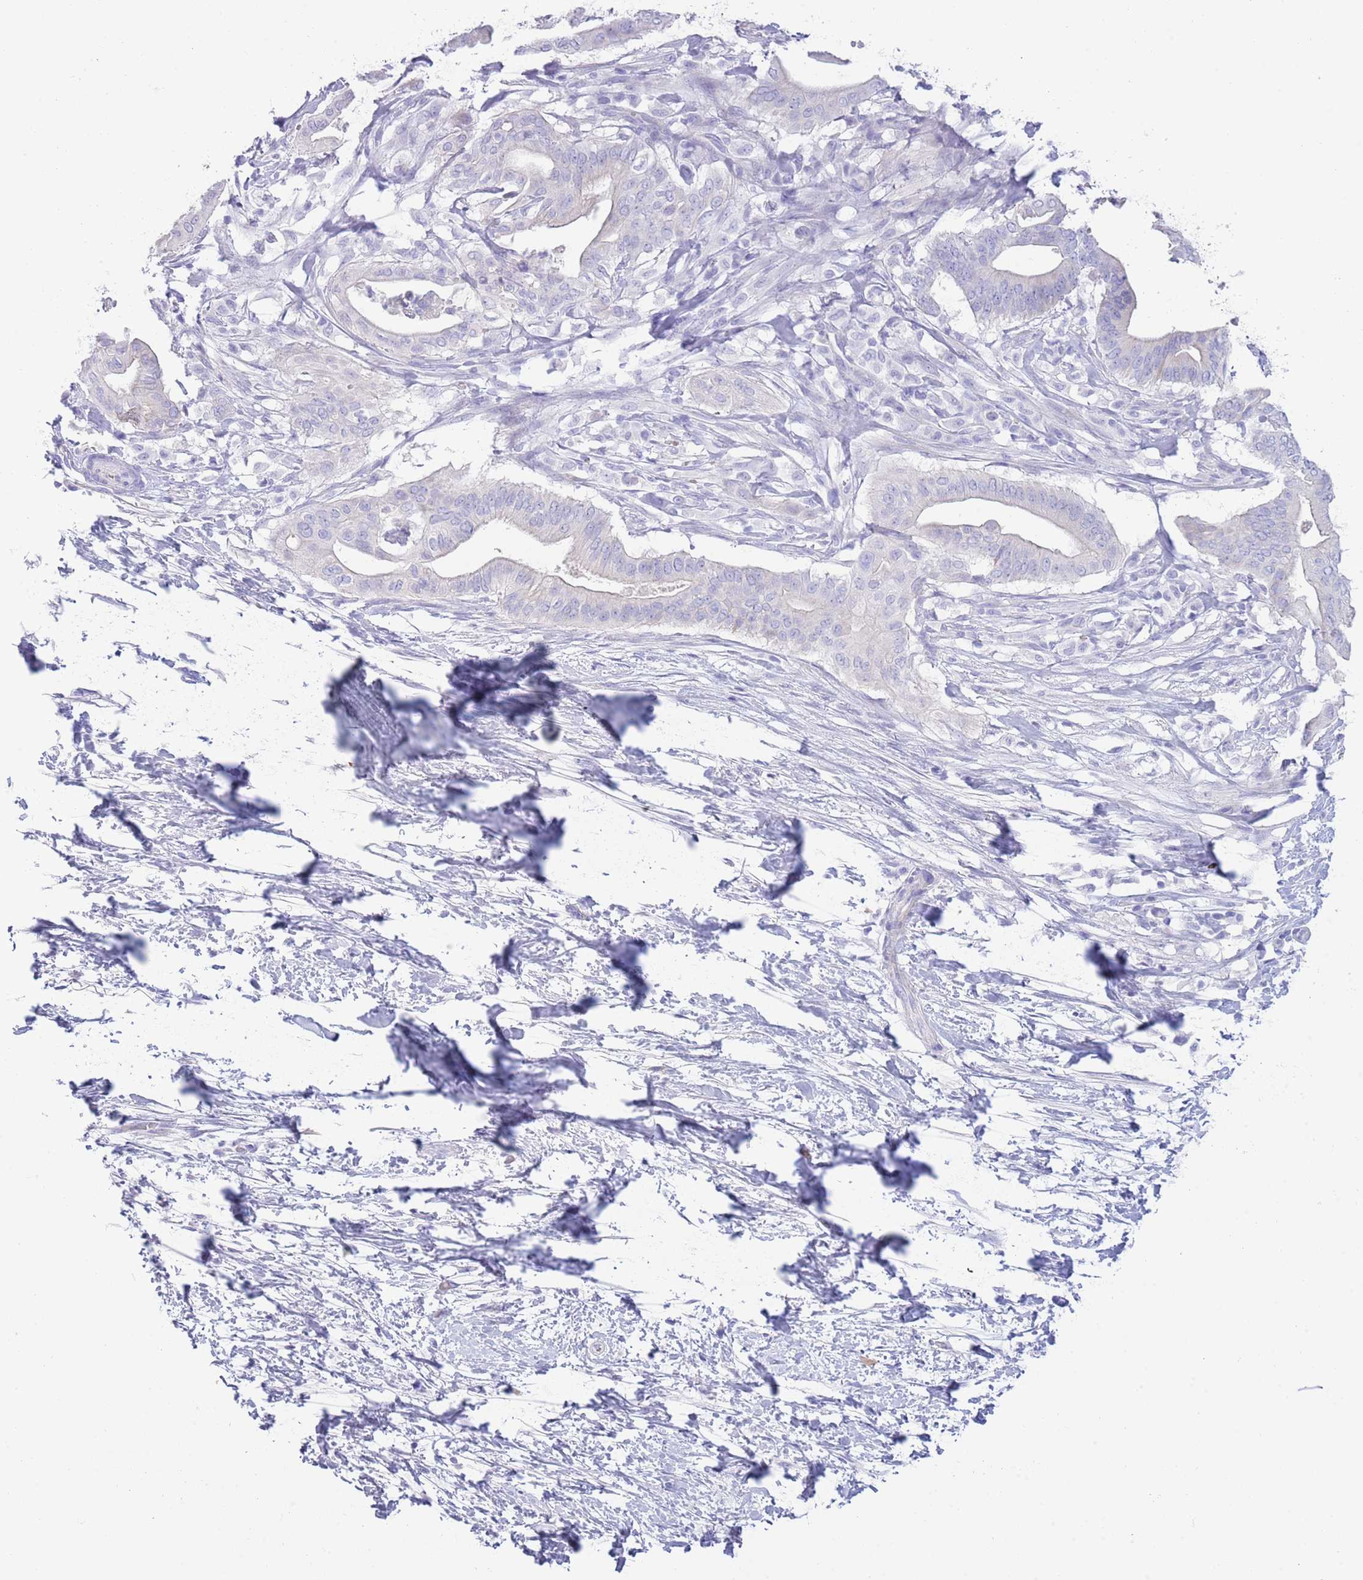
{"staining": {"intensity": "negative", "quantity": "none", "location": "none"}, "tissue": "pancreatic cancer", "cell_type": "Tumor cells", "image_type": "cancer", "snomed": [{"axis": "morphology", "description": "Adenocarcinoma, NOS"}, {"axis": "topography", "description": "Pancreas"}], "caption": "This is an immunohistochemistry (IHC) photomicrograph of human pancreatic cancer. There is no staining in tumor cells.", "gene": "ACR", "patient": {"sex": "male", "age": 68}}